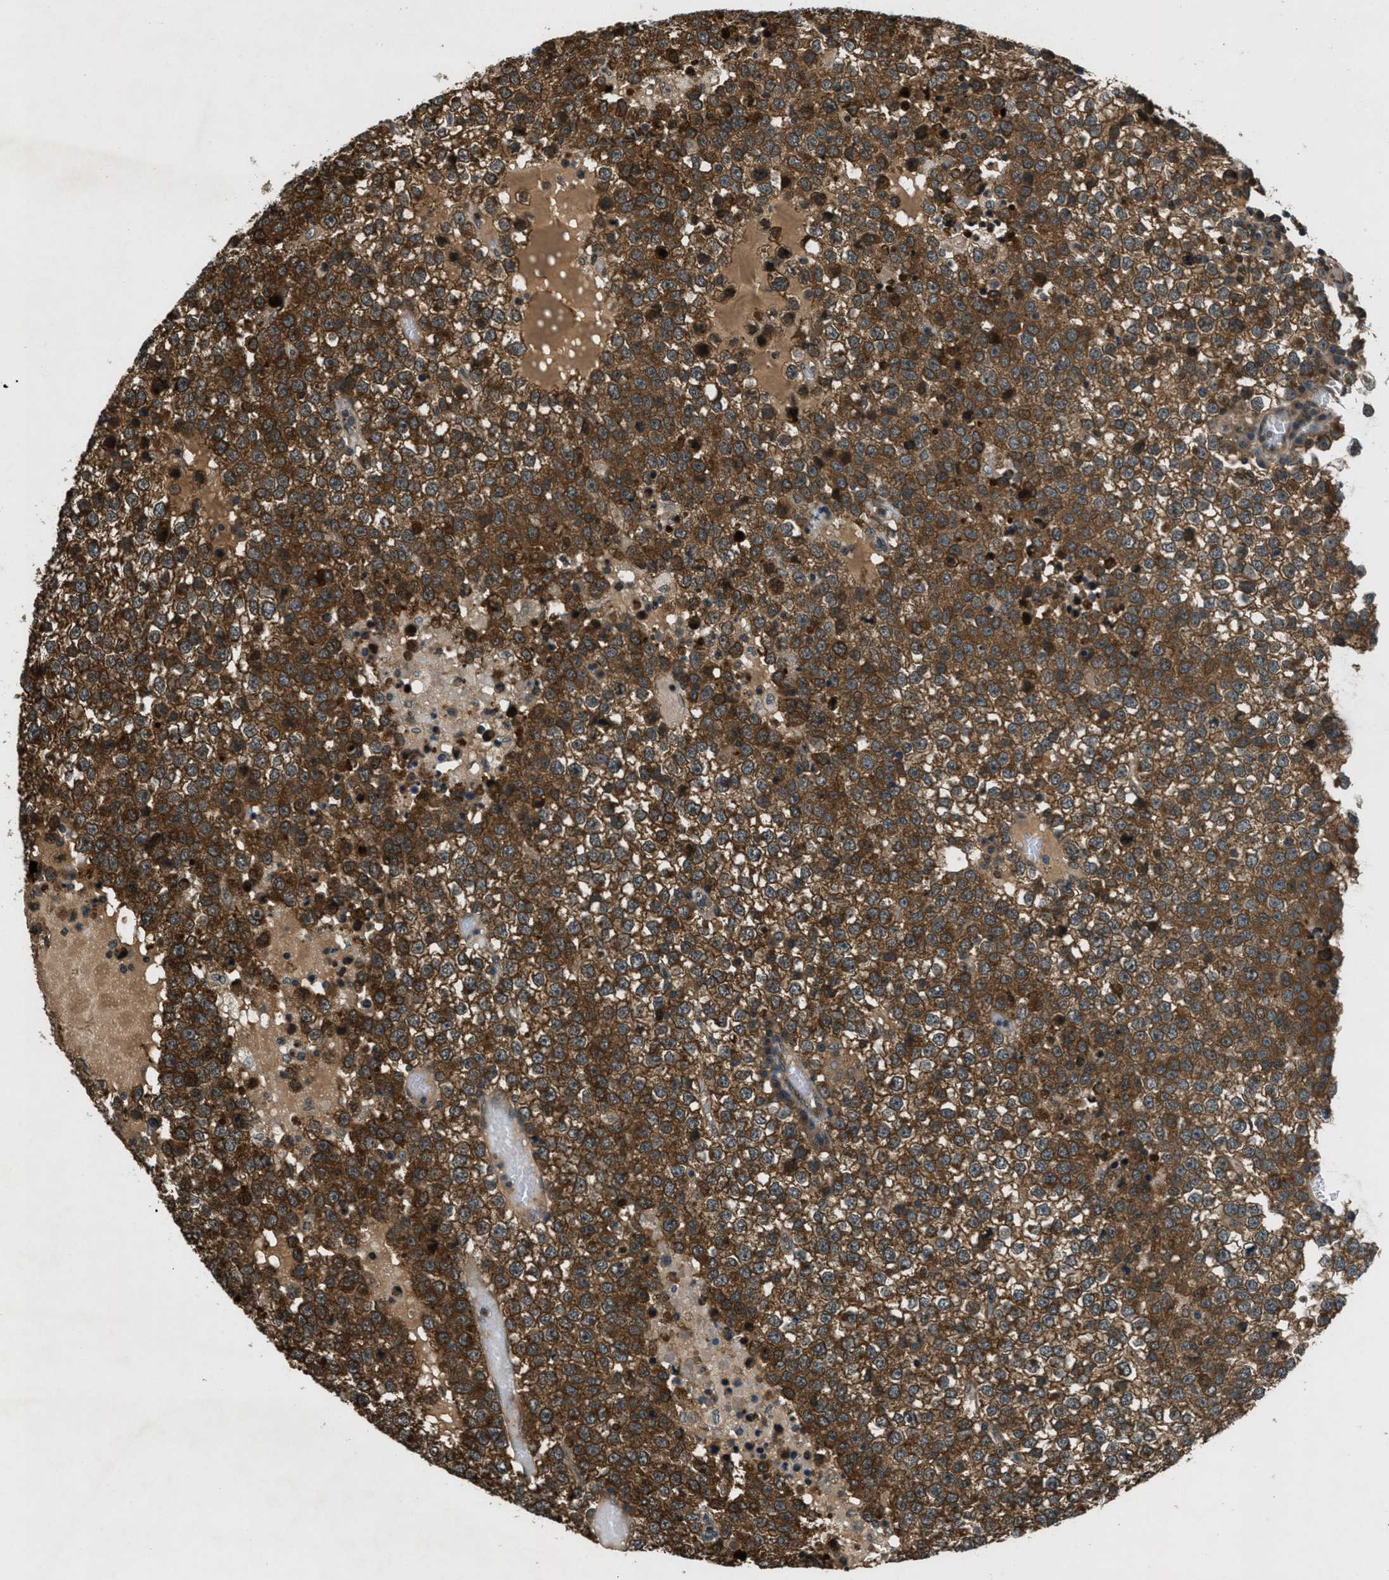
{"staining": {"intensity": "strong", "quantity": ">75%", "location": "cytoplasmic/membranous"}, "tissue": "testis cancer", "cell_type": "Tumor cells", "image_type": "cancer", "snomed": [{"axis": "morphology", "description": "Seminoma, NOS"}, {"axis": "topography", "description": "Testis"}], "caption": "Strong cytoplasmic/membranous expression for a protein is seen in approximately >75% of tumor cells of testis cancer (seminoma) using immunohistochemistry.", "gene": "EPSTI1", "patient": {"sex": "male", "age": 65}}